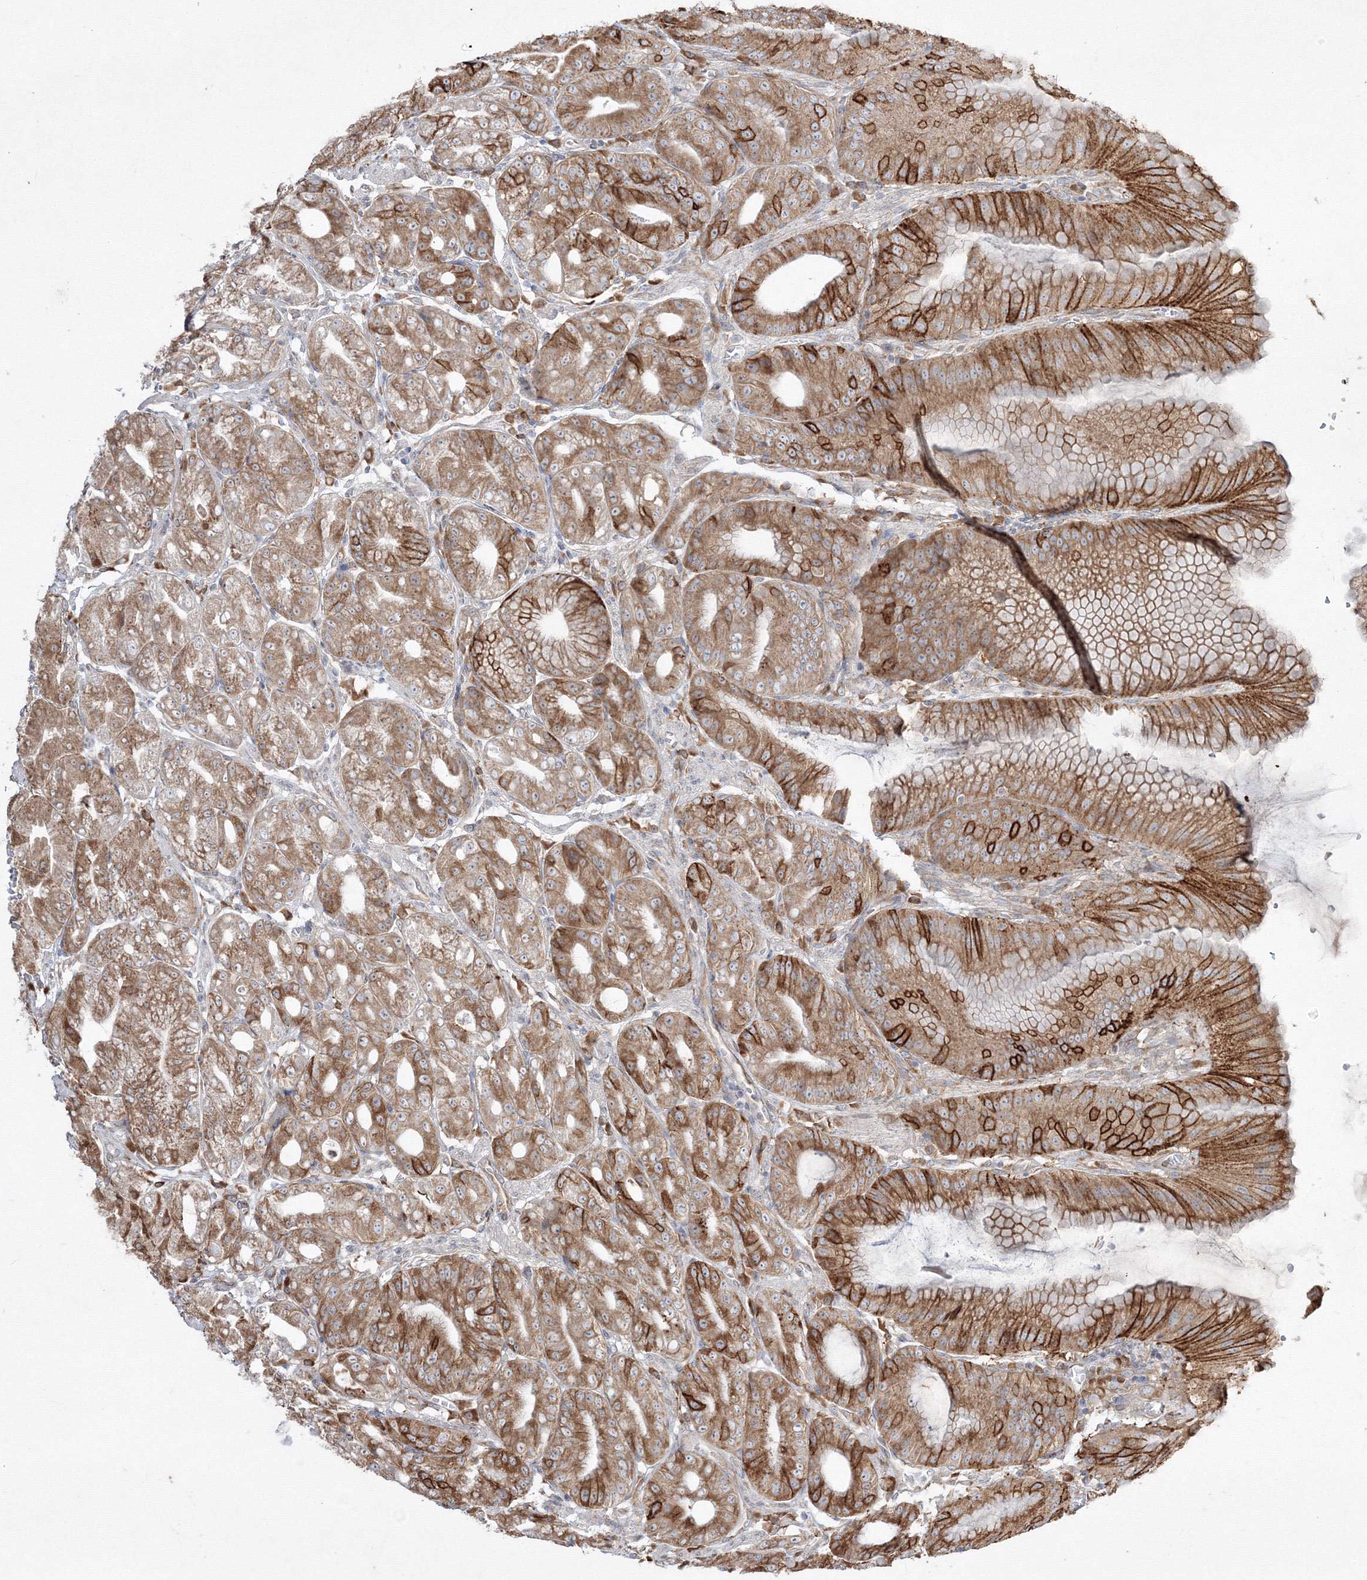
{"staining": {"intensity": "strong", "quantity": ">75%", "location": "cytoplasmic/membranous"}, "tissue": "stomach", "cell_type": "Glandular cells", "image_type": "normal", "snomed": [{"axis": "morphology", "description": "Normal tissue, NOS"}, {"axis": "topography", "description": "Stomach, lower"}], "caption": "Brown immunohistochemical staining in normal stomach shows strong cytoplasmic/membranous positivity in approximately >75% of glandular cells.", "gene": "FBXL8", "patient": {"sex": "male", "age": 71}}